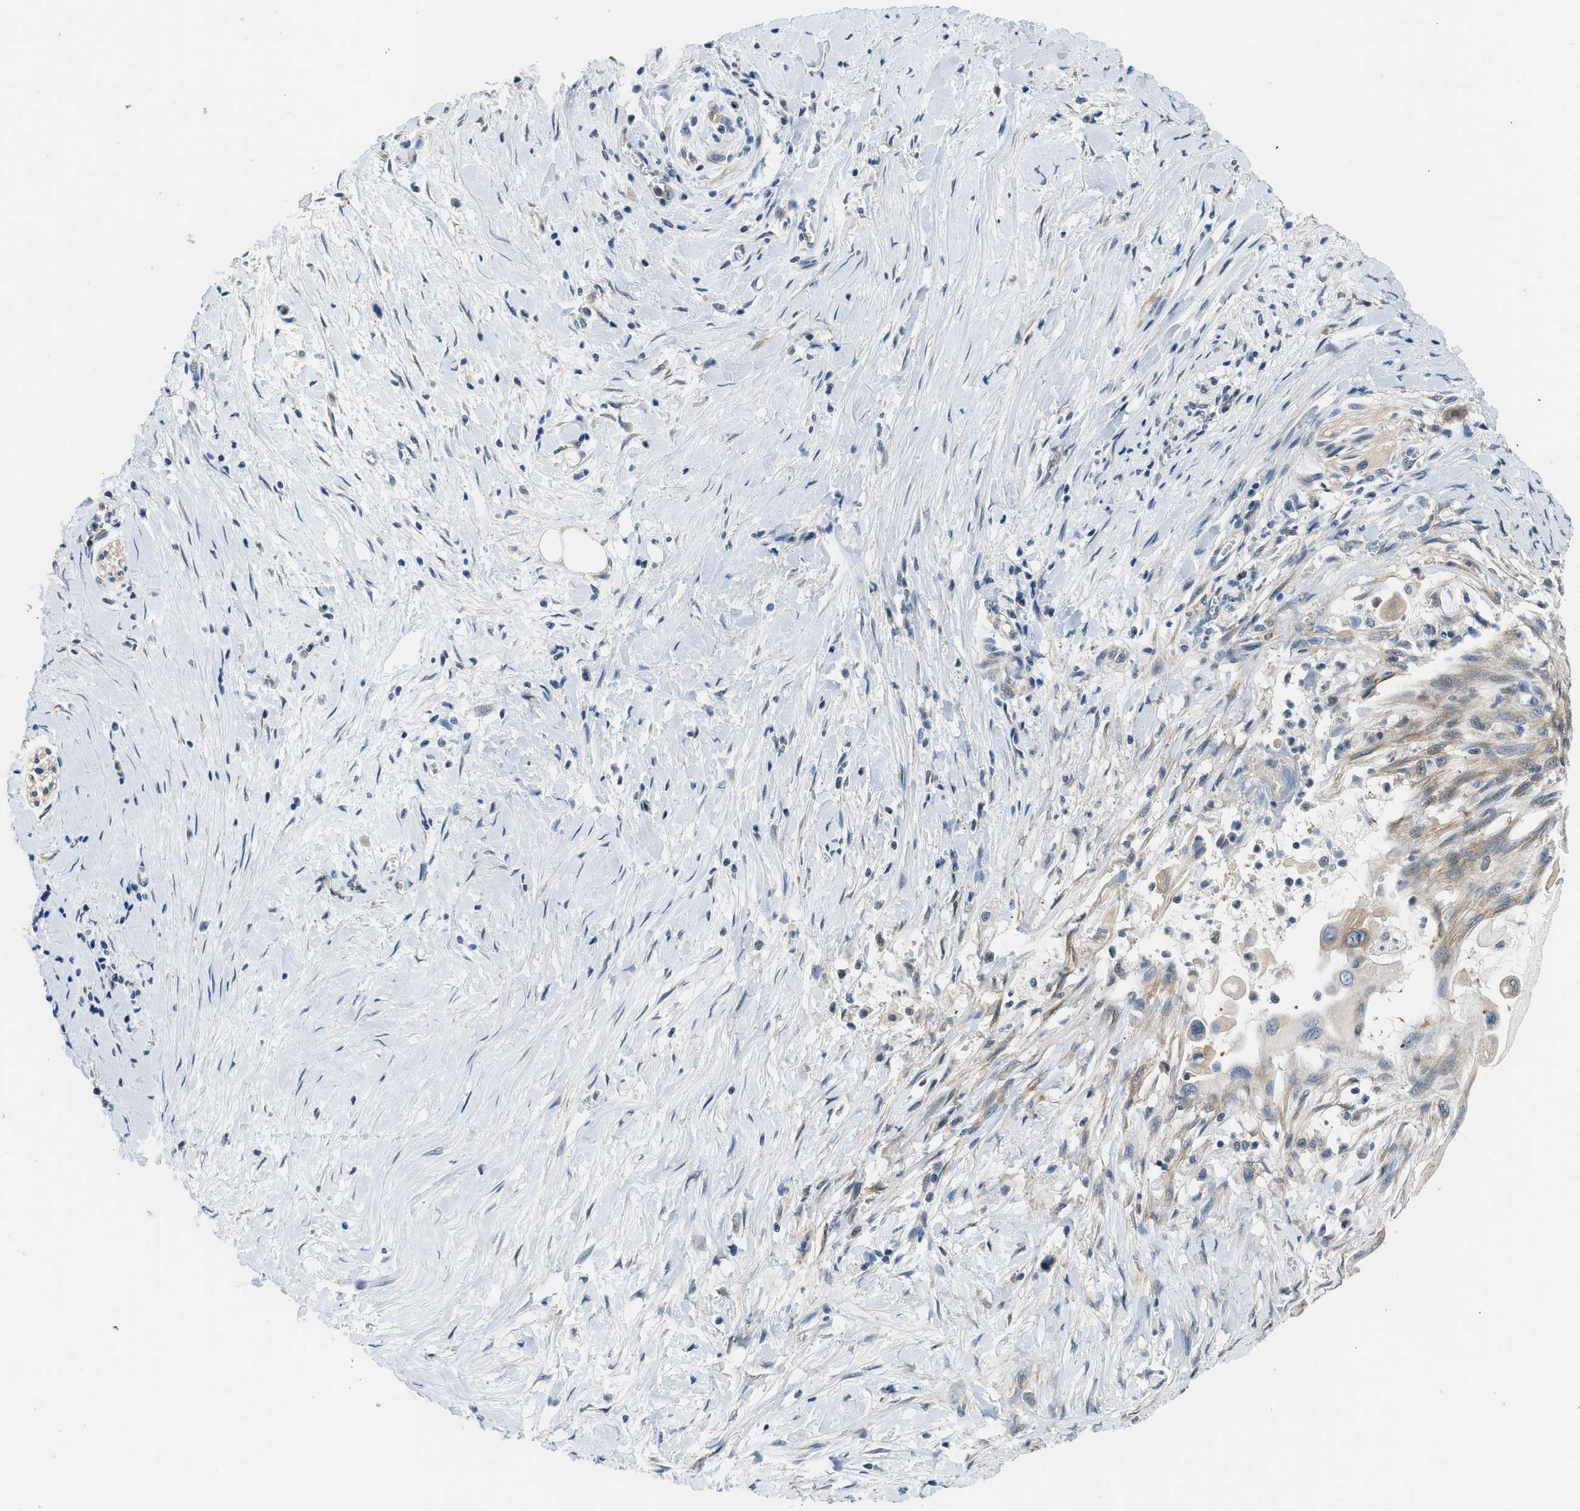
{"staining": {"intensity": "weak", "quantity": "<25%", "location": "cytoplasmic/membranous"}, "tissue": "pancreatic cancer", "cell_type": "Tumor cells", "image_type": "cancer", "snomed": [{"axis": "morphology", "description": "Adenocarcinoma, NOS"}, {"axis": "topography", "description": "Pancreas"}], "caption": "A photomicrograph of human pancreatic cancer (adenocarcinoma) is negative for staining in tumor cells.", "gene": "SSH2", "patient": {"sex": "male", "age": 55}}